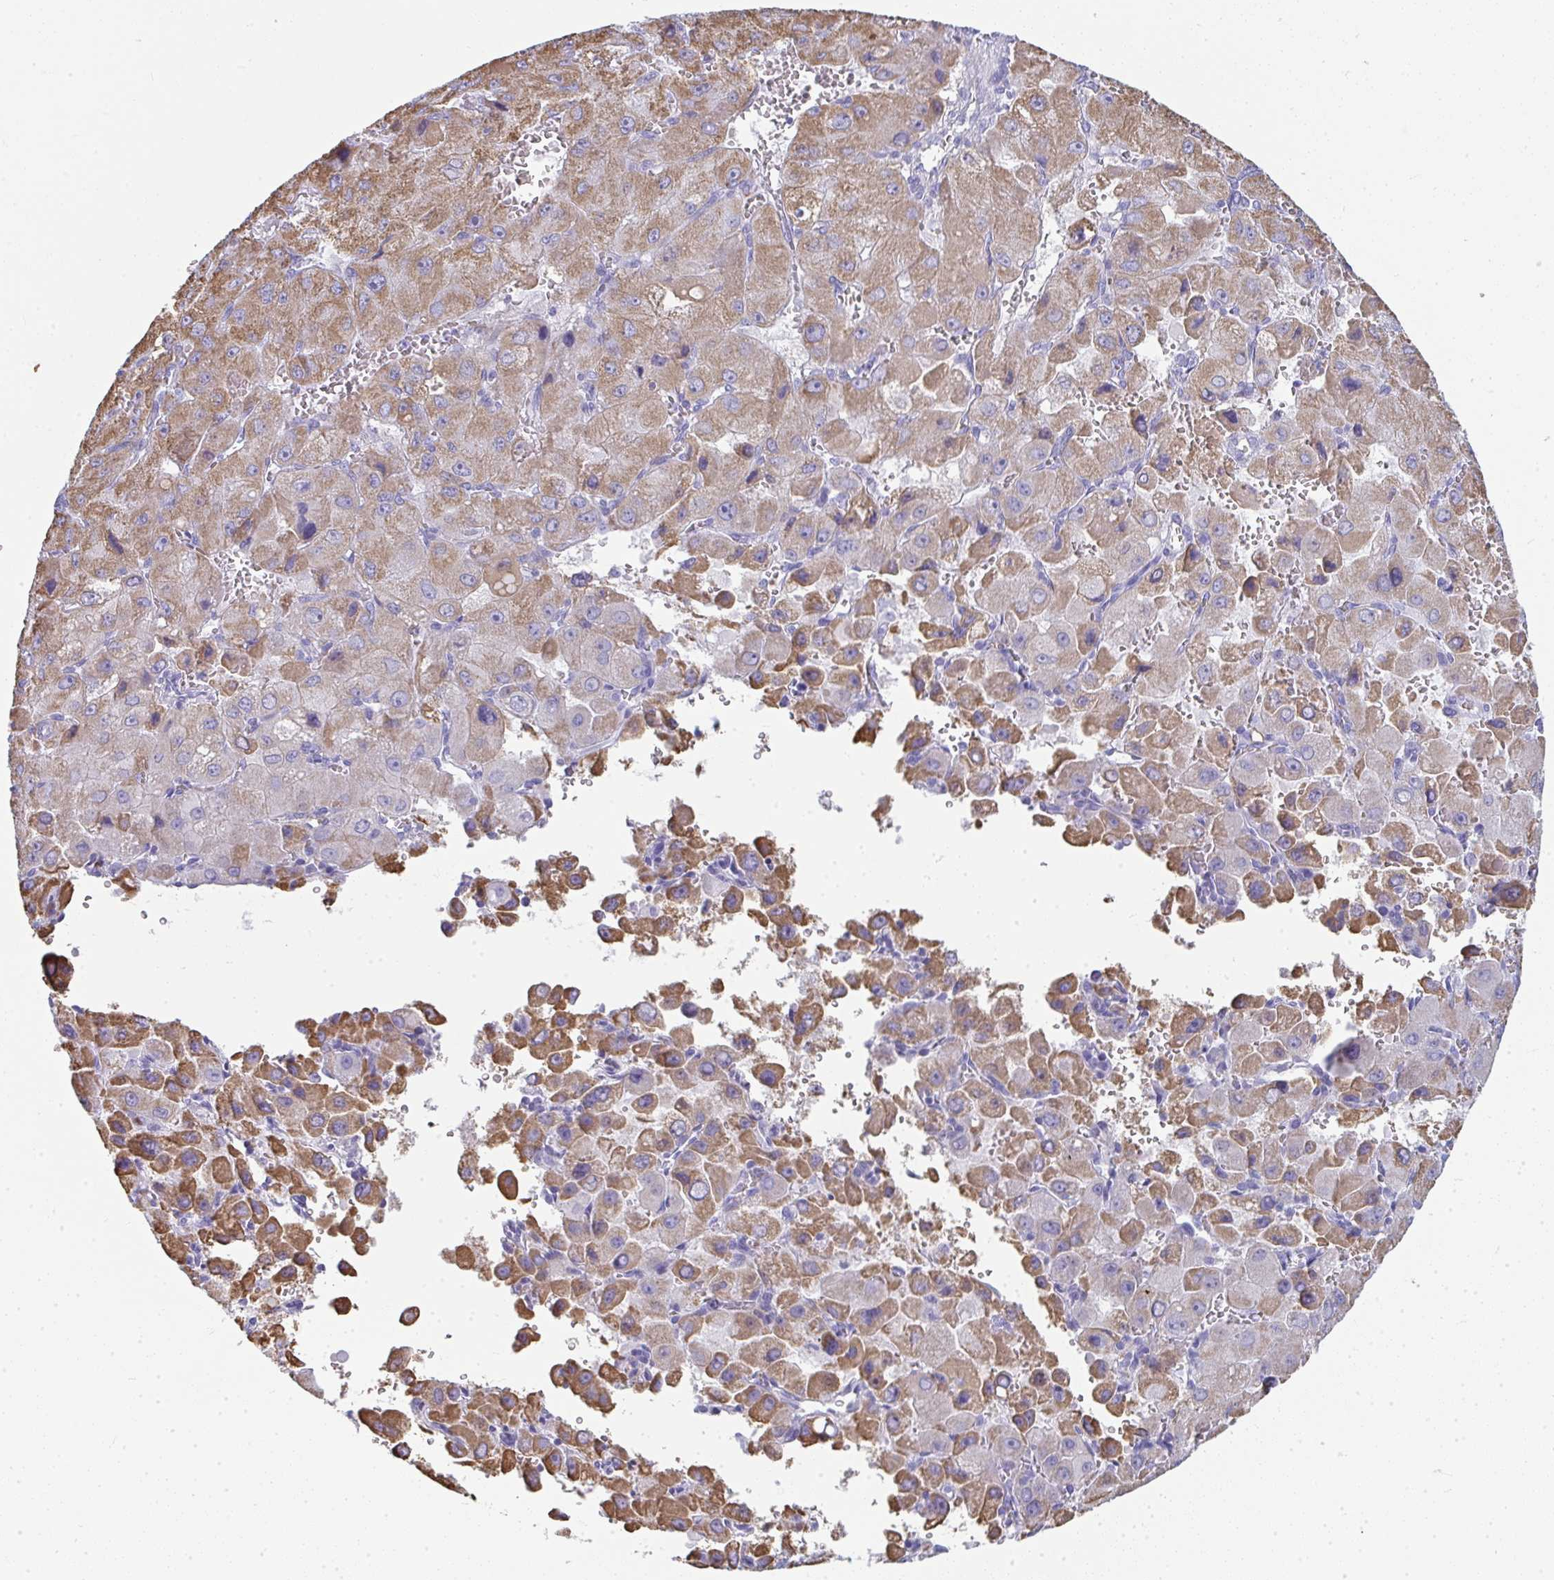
{"staining": {"intensity": "moderate", "quantity": ">75%", "location": "cytoplasmic/membranous"}, "tissue": "liver cancer", "cell_type": "Tumor cells", "image_type": "cancer", "snomed": [{"axis": "morphology", "description": "Carcinoma, Hepatocellular, NOS"}, {"axis": "topography", "description": "Liver"}], "caption": "Liver cancer (hepatocellular carcinoma) tissue demonstrates moderate cytoplasmic/membranous positivity in about >75% of tumor cells", "gene": "SLC6A1", "patient": {"sex": "male", "age": 27}}